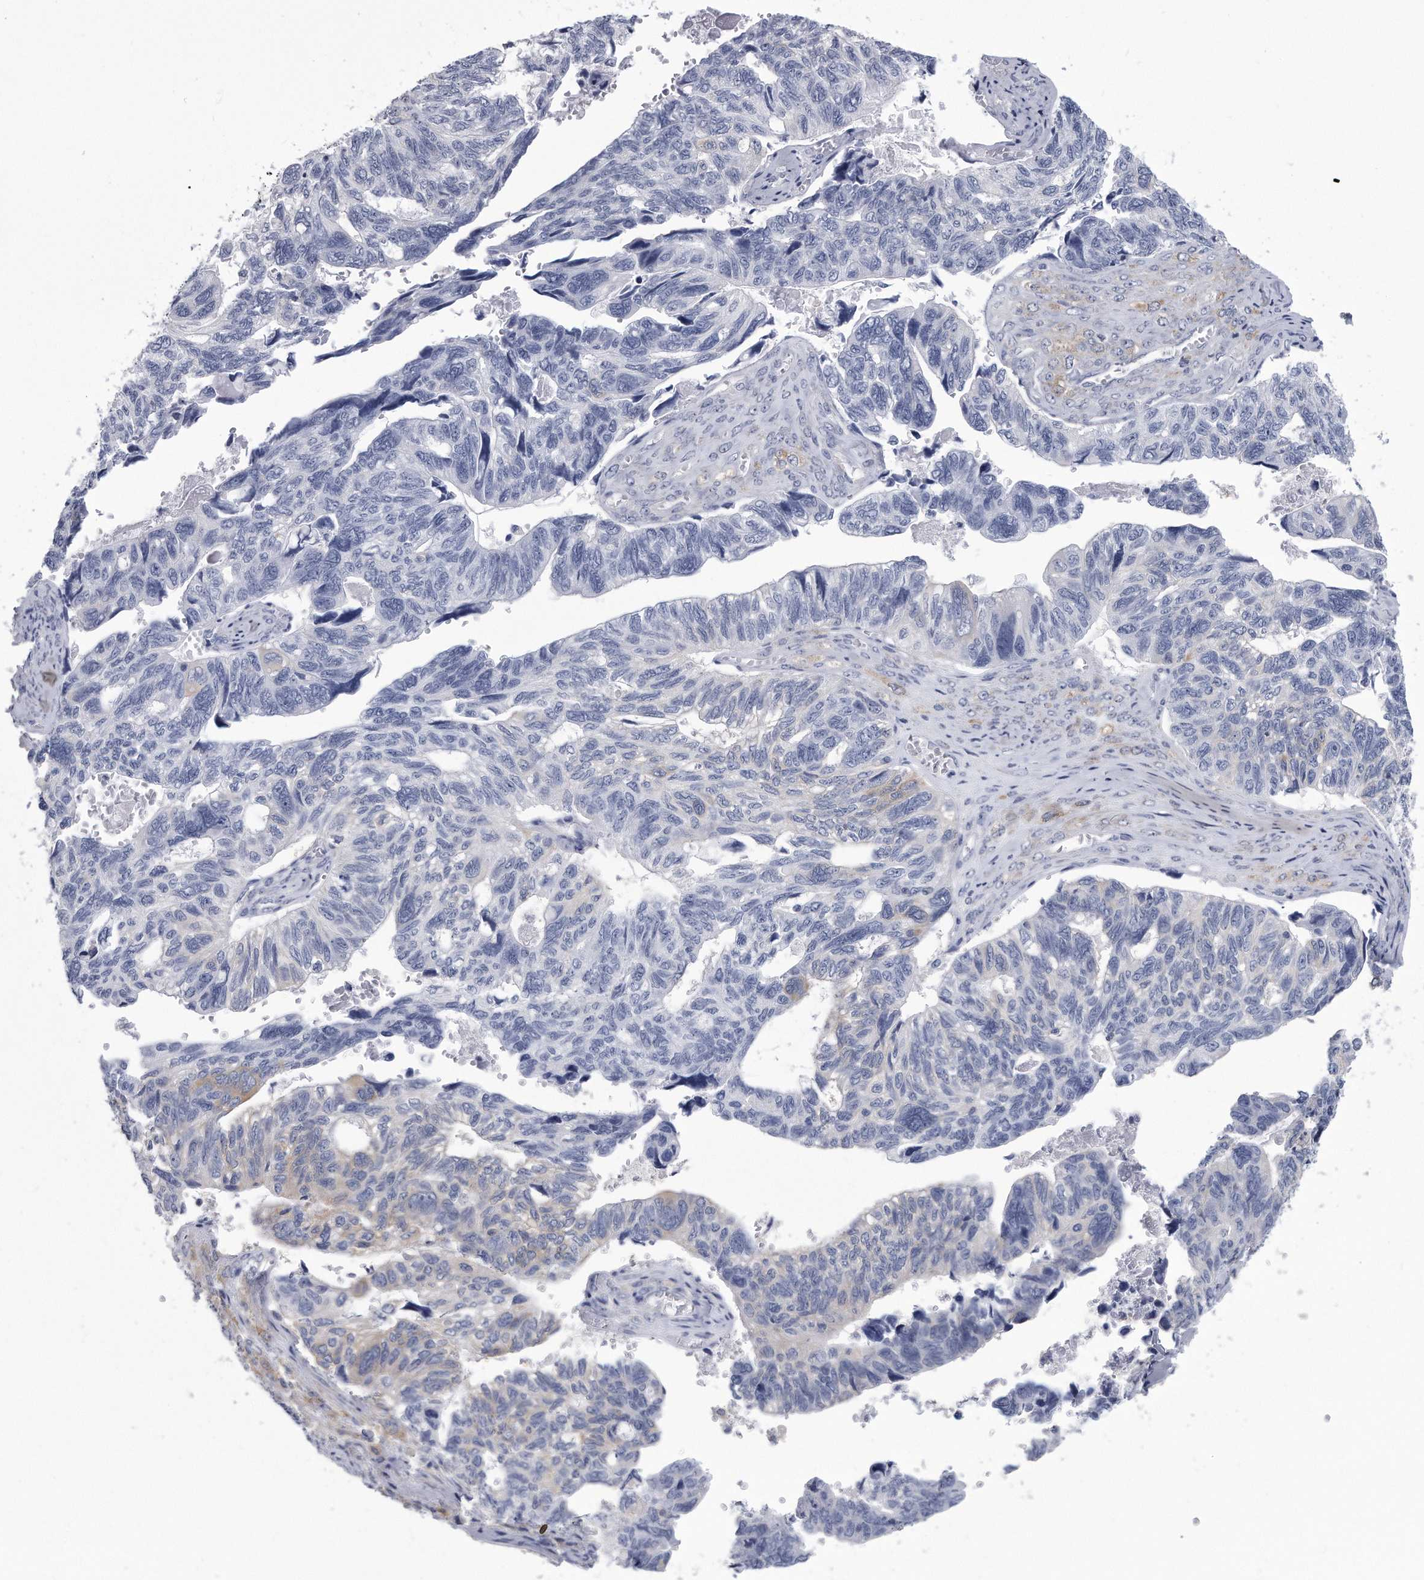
{"staining": {"intensity": "negative", "quantity": "none", "location": "none"}, "tissue": "ovarian cancer", "cell_type": "Tumor cells", "image_type": "cancer", "snomed": [{"axis": "morphology", "description": "Cystadenocarcinoma, serous, NOS"}, {"axis": "topography", "description": "Ovary"}], "caption": "This is a image of IHC staining of ovarian cancer (serous cystadenocarcinoma), which shows no expression in tumor cells.", "gene": "PYGB", "patient": {"sex": "female", "age": 79}}